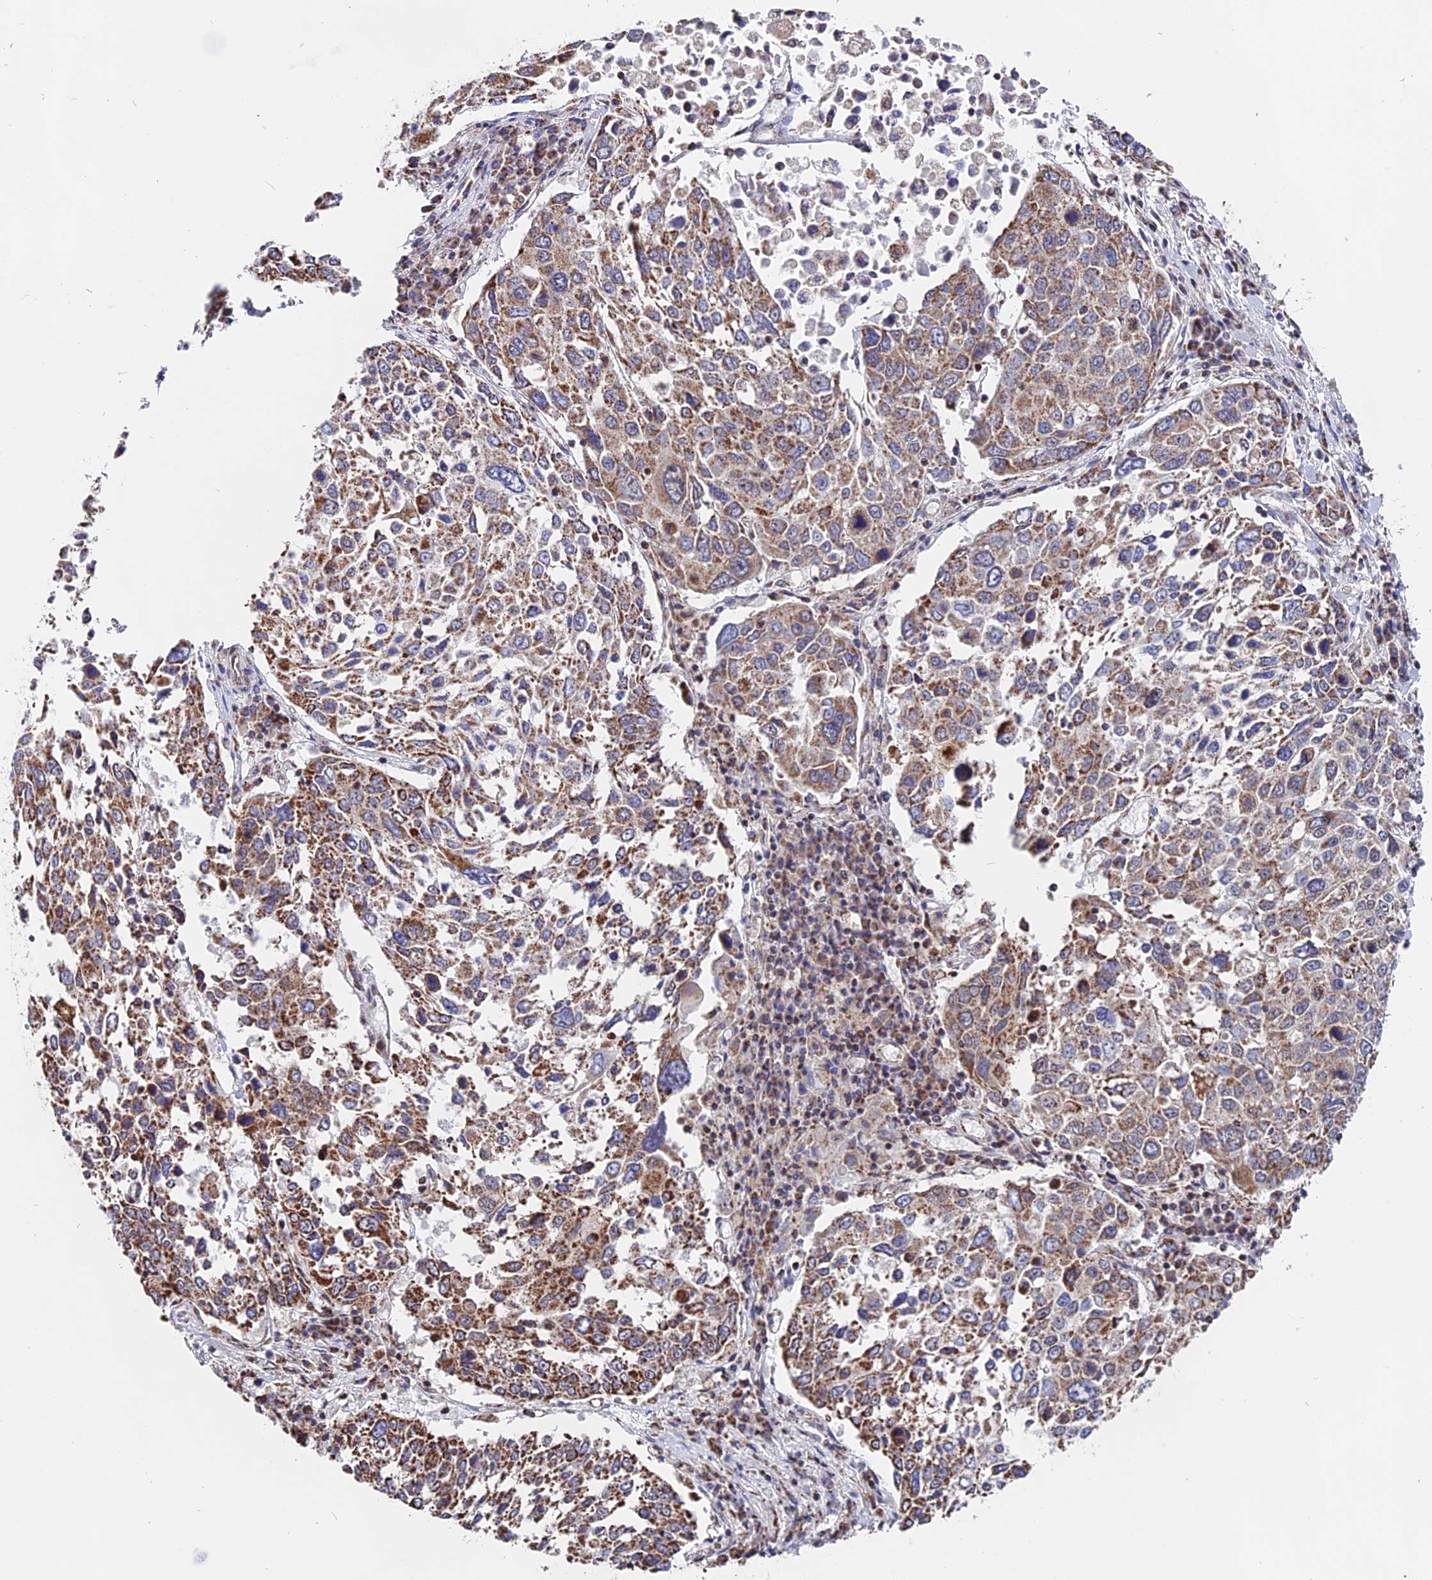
{"staining": {"intensity": "moderate", "quantity": ">75%", "location": "cytoplasmic/membranous"}, "tissue": "lung cancer", "cell_type": "Tumor cells", "image_type": "cancer", "snomed": [{"axis": "morphology", "description": "Squamous cell carcinoma, NOS"}, {"axis": "topography", "description": "Lung"}], "caption": "A high-resolution micrograph shows immunohistochemistry (IHC) staining of squamous cell carcinoma (lung), which reveals moderate cytoplasmic/membranous positivity in approximately >75% of tumor cells. (Stains: DAB (3,3'-diaminobenzidine) in brown, nuclei in blue, Microscopy: brightfield microscopy at high magnification).", "gene": "FAM174C", "patient": {"sex": "male", "age": 65}}